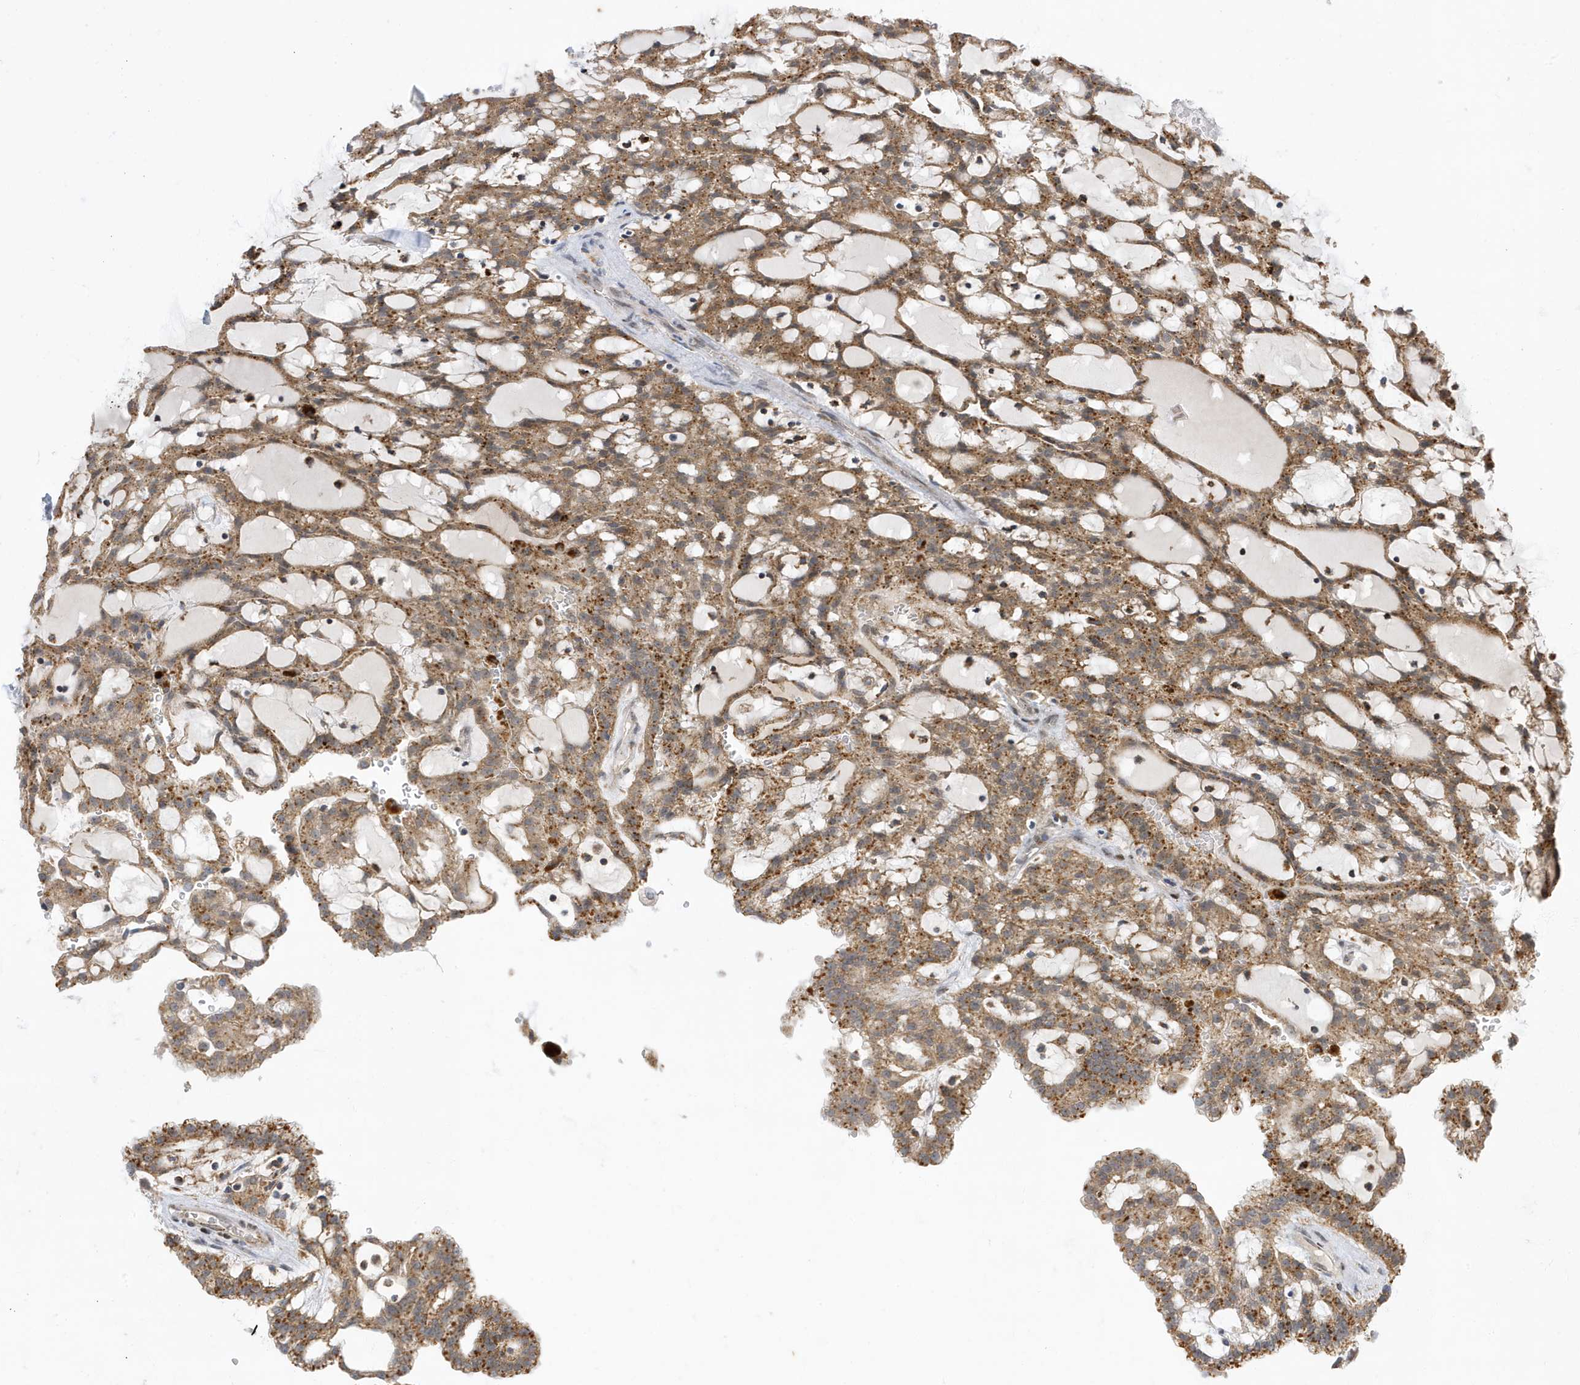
{"staining": {"intensity": "moderate", "quantity": ">75%", "location": "cytoplasmic/membranous"}, "tissue": "renal cancer", "cell_type": "Tumor cells", "image_type": "cancer", "snomed": [{"axis": "morphology", "description": "Adenocarcinoma, NOS"}, {"axis": "topography", "description": "Kidney"}], "caption": "Immunohistochemical staining of human renal adenocarcinoma shows medium levels of moderate cytoplasmic/membranous expression in about >75% of tumor cells.", "gene": "ZNF507", "patient": {"sex": "male", "age": 63}}